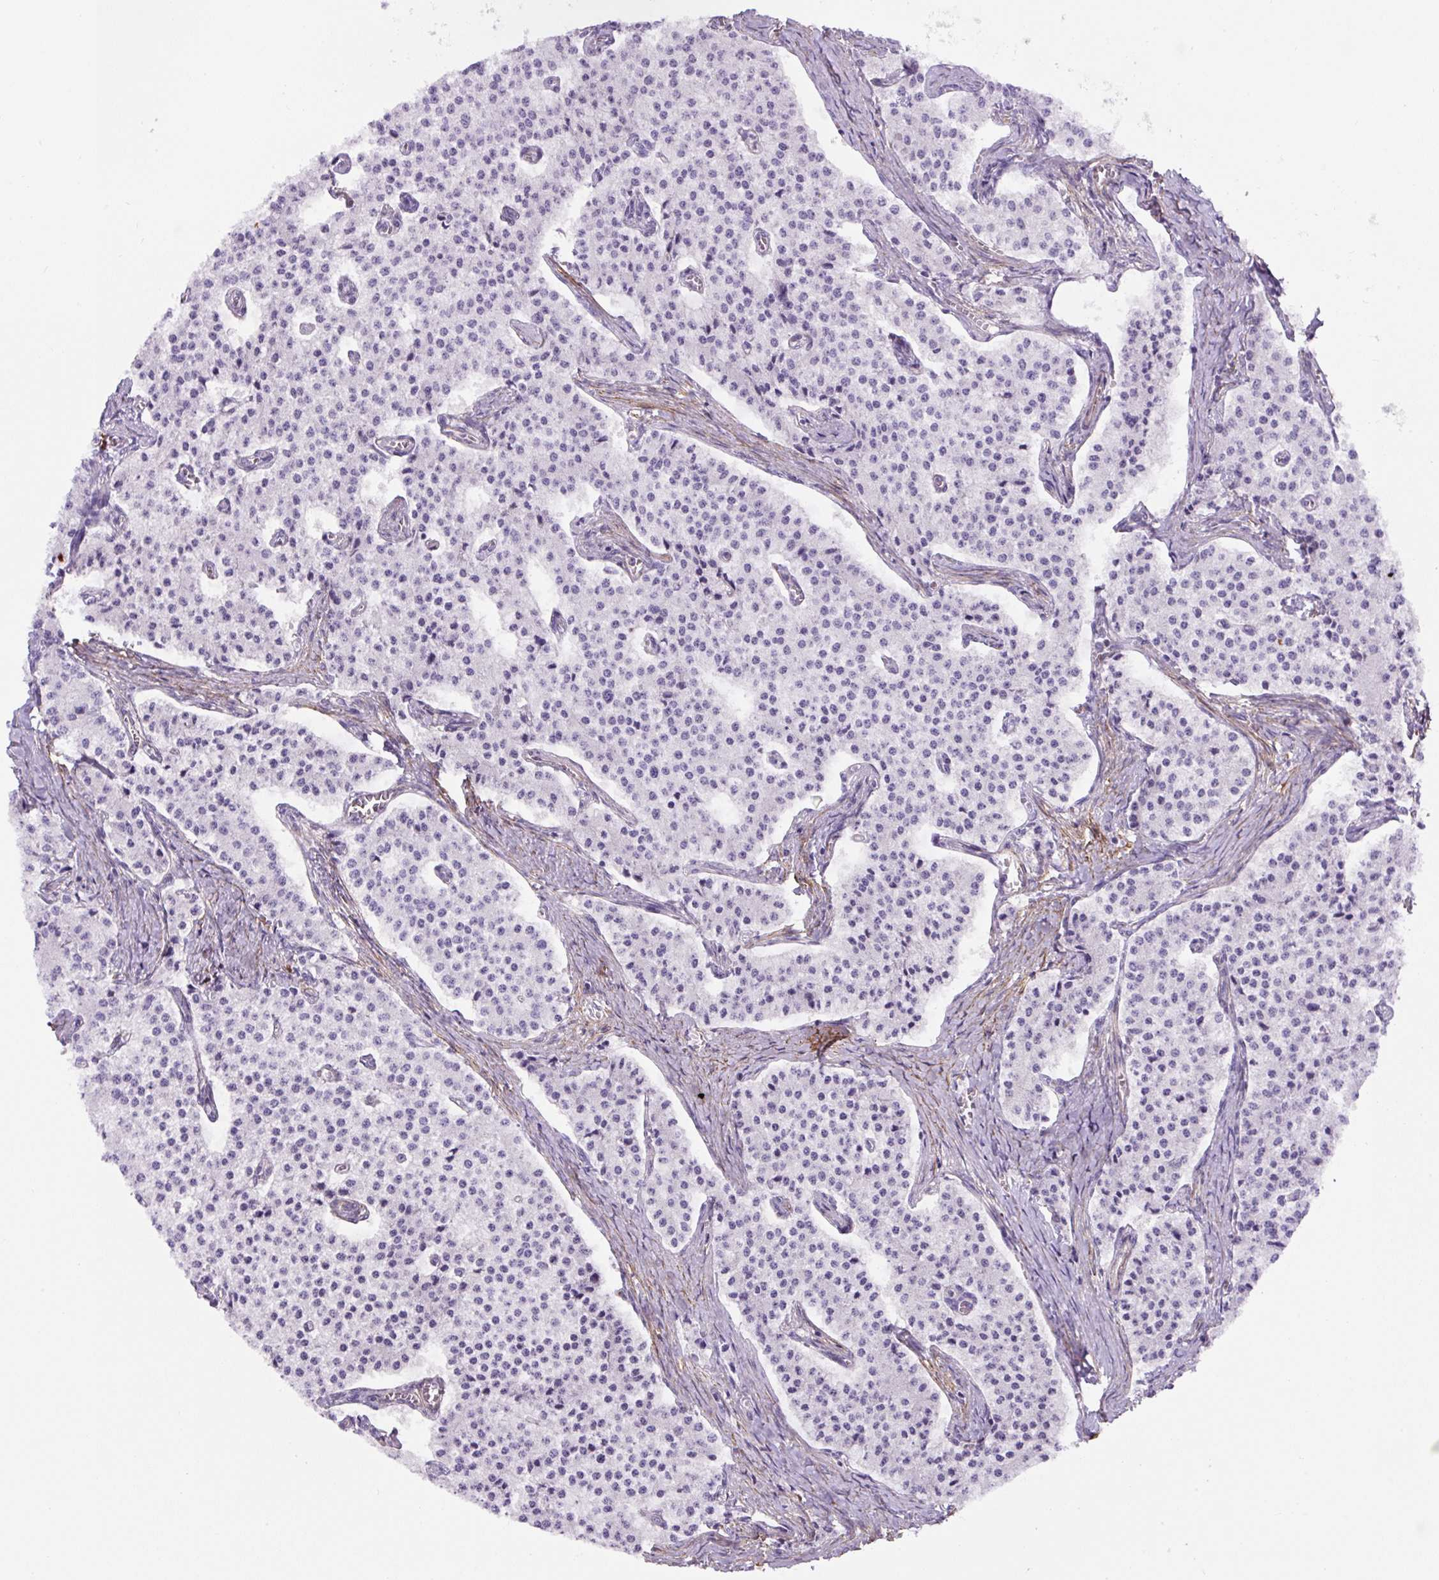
{"staining": {"intensity": "negative", "quantity": "none", "location": "none"}, "tissue": "carcinoid", "cell_type": "Tumor cells", "image_type": "cancer", "snomed": [{"axis": "morphology", "description": "Carcinoid, malignant, NOS"}, {"axis": "topography", "description": "Colon"}], "caption": "An image of human carcinoid (malignant) is negative for staining in tumor cells.", "gene": "B3GALT5", "patient": {"sex": "female", "age": 52}}